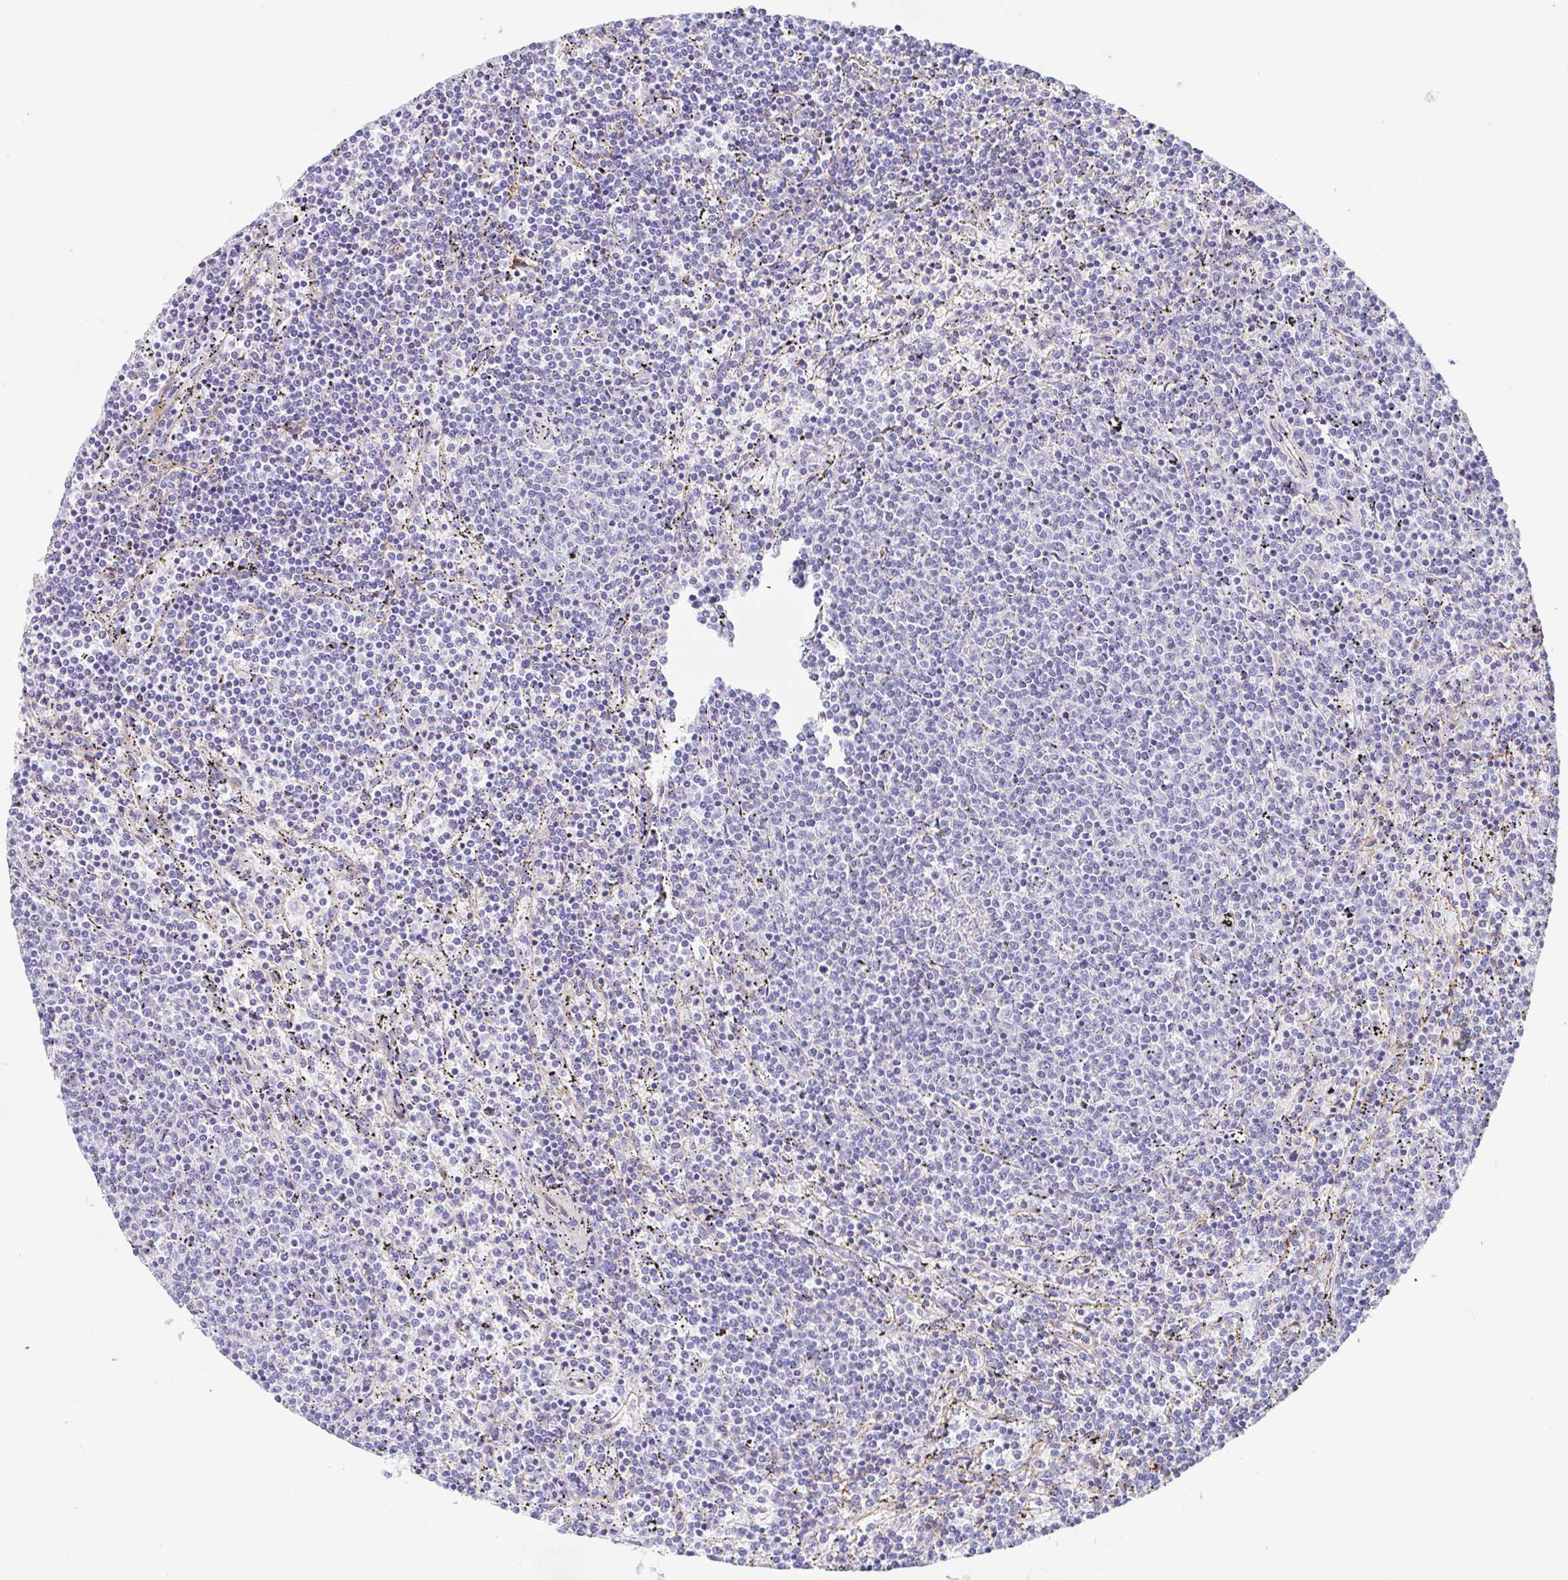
{"staining": {"intensity": "negative", "quantity": "none", "location": "none"}, "tissue": "lymphoma", "cell_type": "Tumor cells", "image_type": "cancer", "snomed": [{"axis": "morphology", "description": "Malignant lymphoma, non-Hodgkin's type, Low grade"}, {"axis": "topography", "description": "Spleen"}], "caption": "This is an immunohistochemistry micrograph of human lymphoma. There is no staining in tumor cells.", "gene": "TRAM2", "patient": {"sex": "female", "age": 50}}